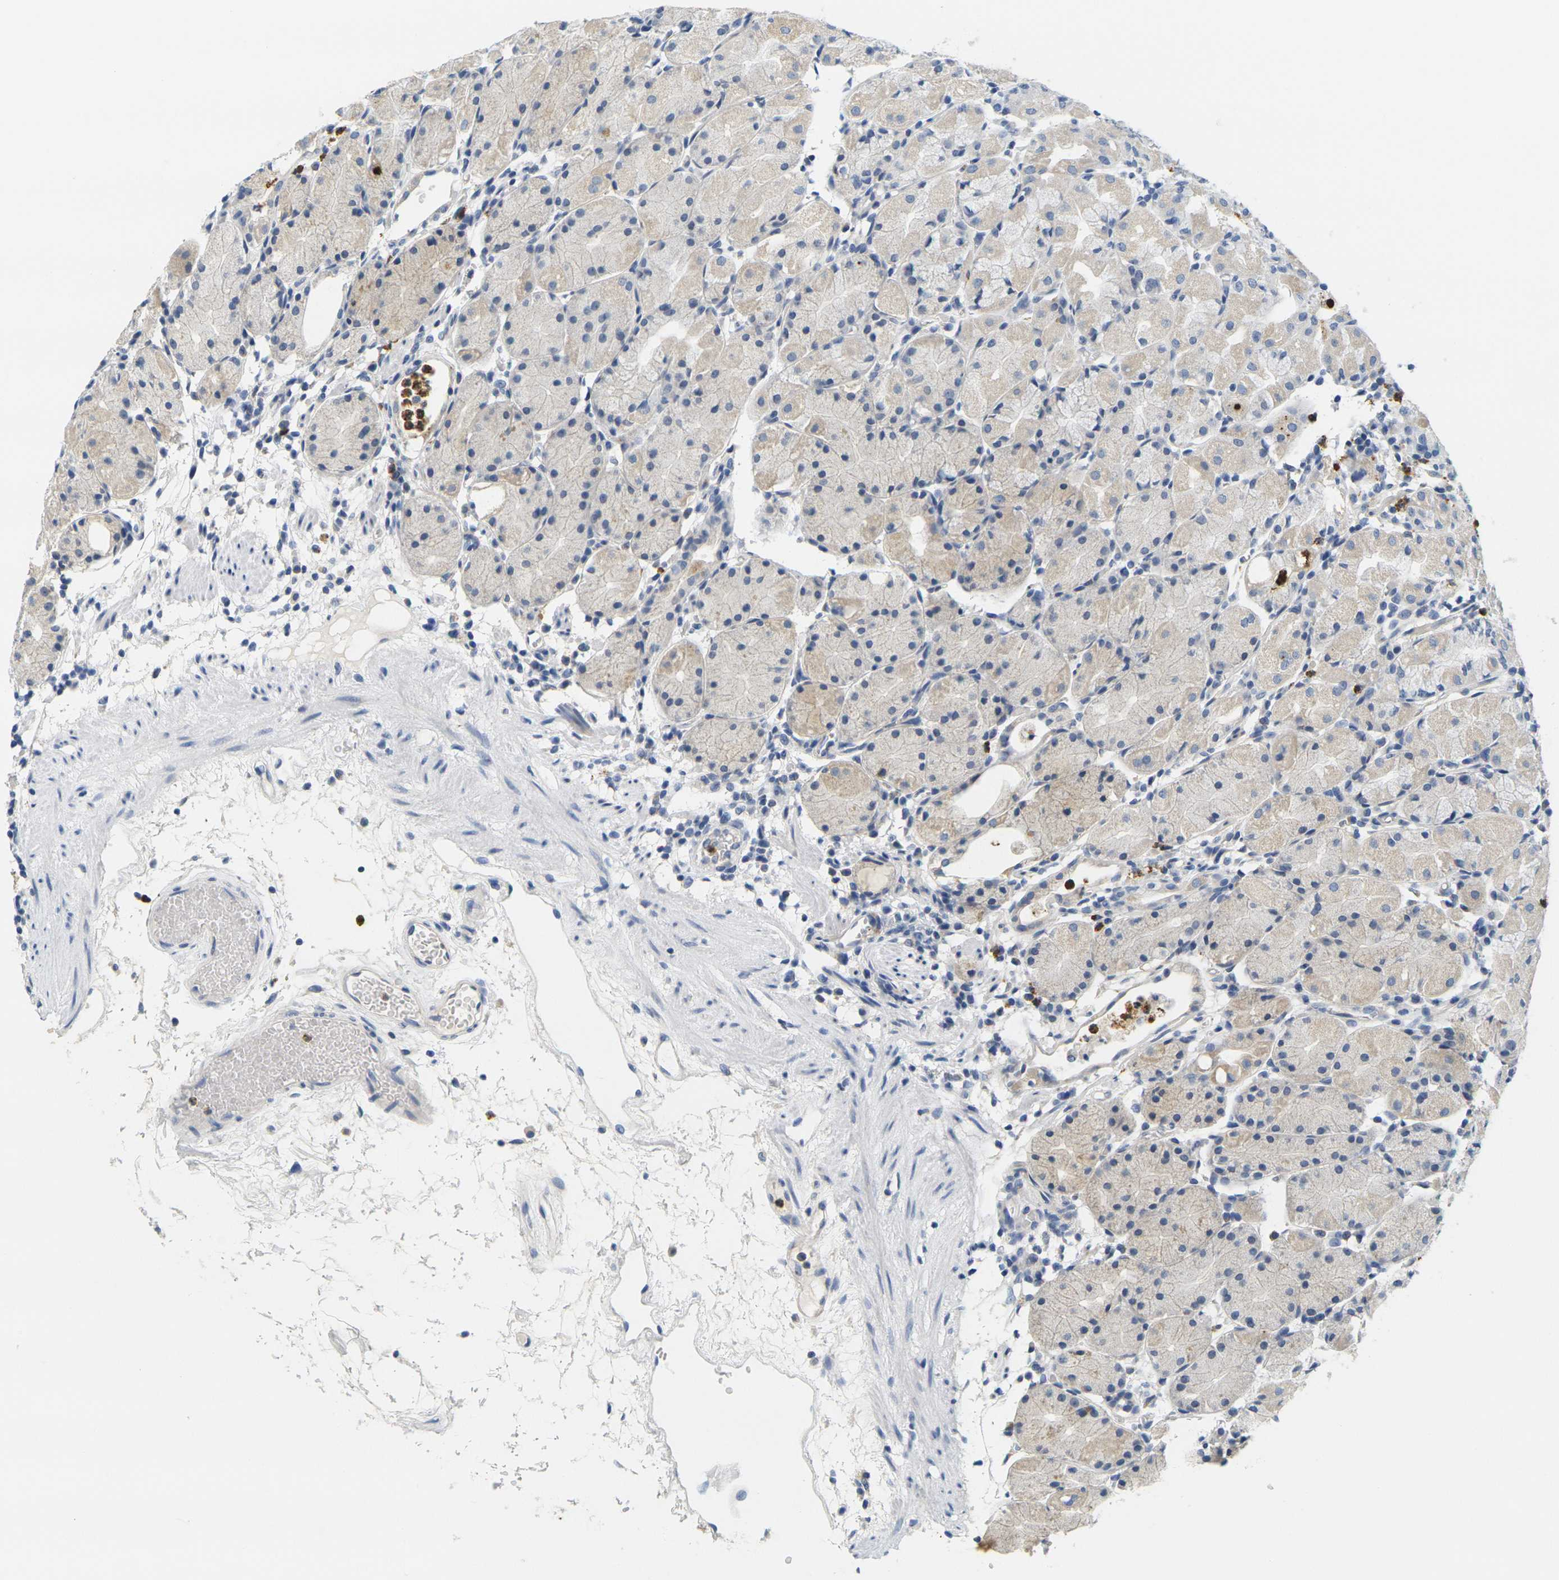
{"staining": {"intensity": "weak", "quantity": "25%-75%", "location": "cytoplasmic/membranous"}, "tissue": "stomach", "cell_type": "Glandular cells", "image_type": "normal", "snomed": [{"axis": "morphology", "description": "Normal tissue, NOS"}, {"axis": "topography", "description": "Stomach"}, {"axis": "topography", "description": "Stomach, lower"}], "caption": "This is an image of IHC staining of benign stomach, which shows weak expression in the cytoplasmic/membranous of glandular cells.", "gene": "KLK5", "patient": {"sex": "female", "age": 75}}